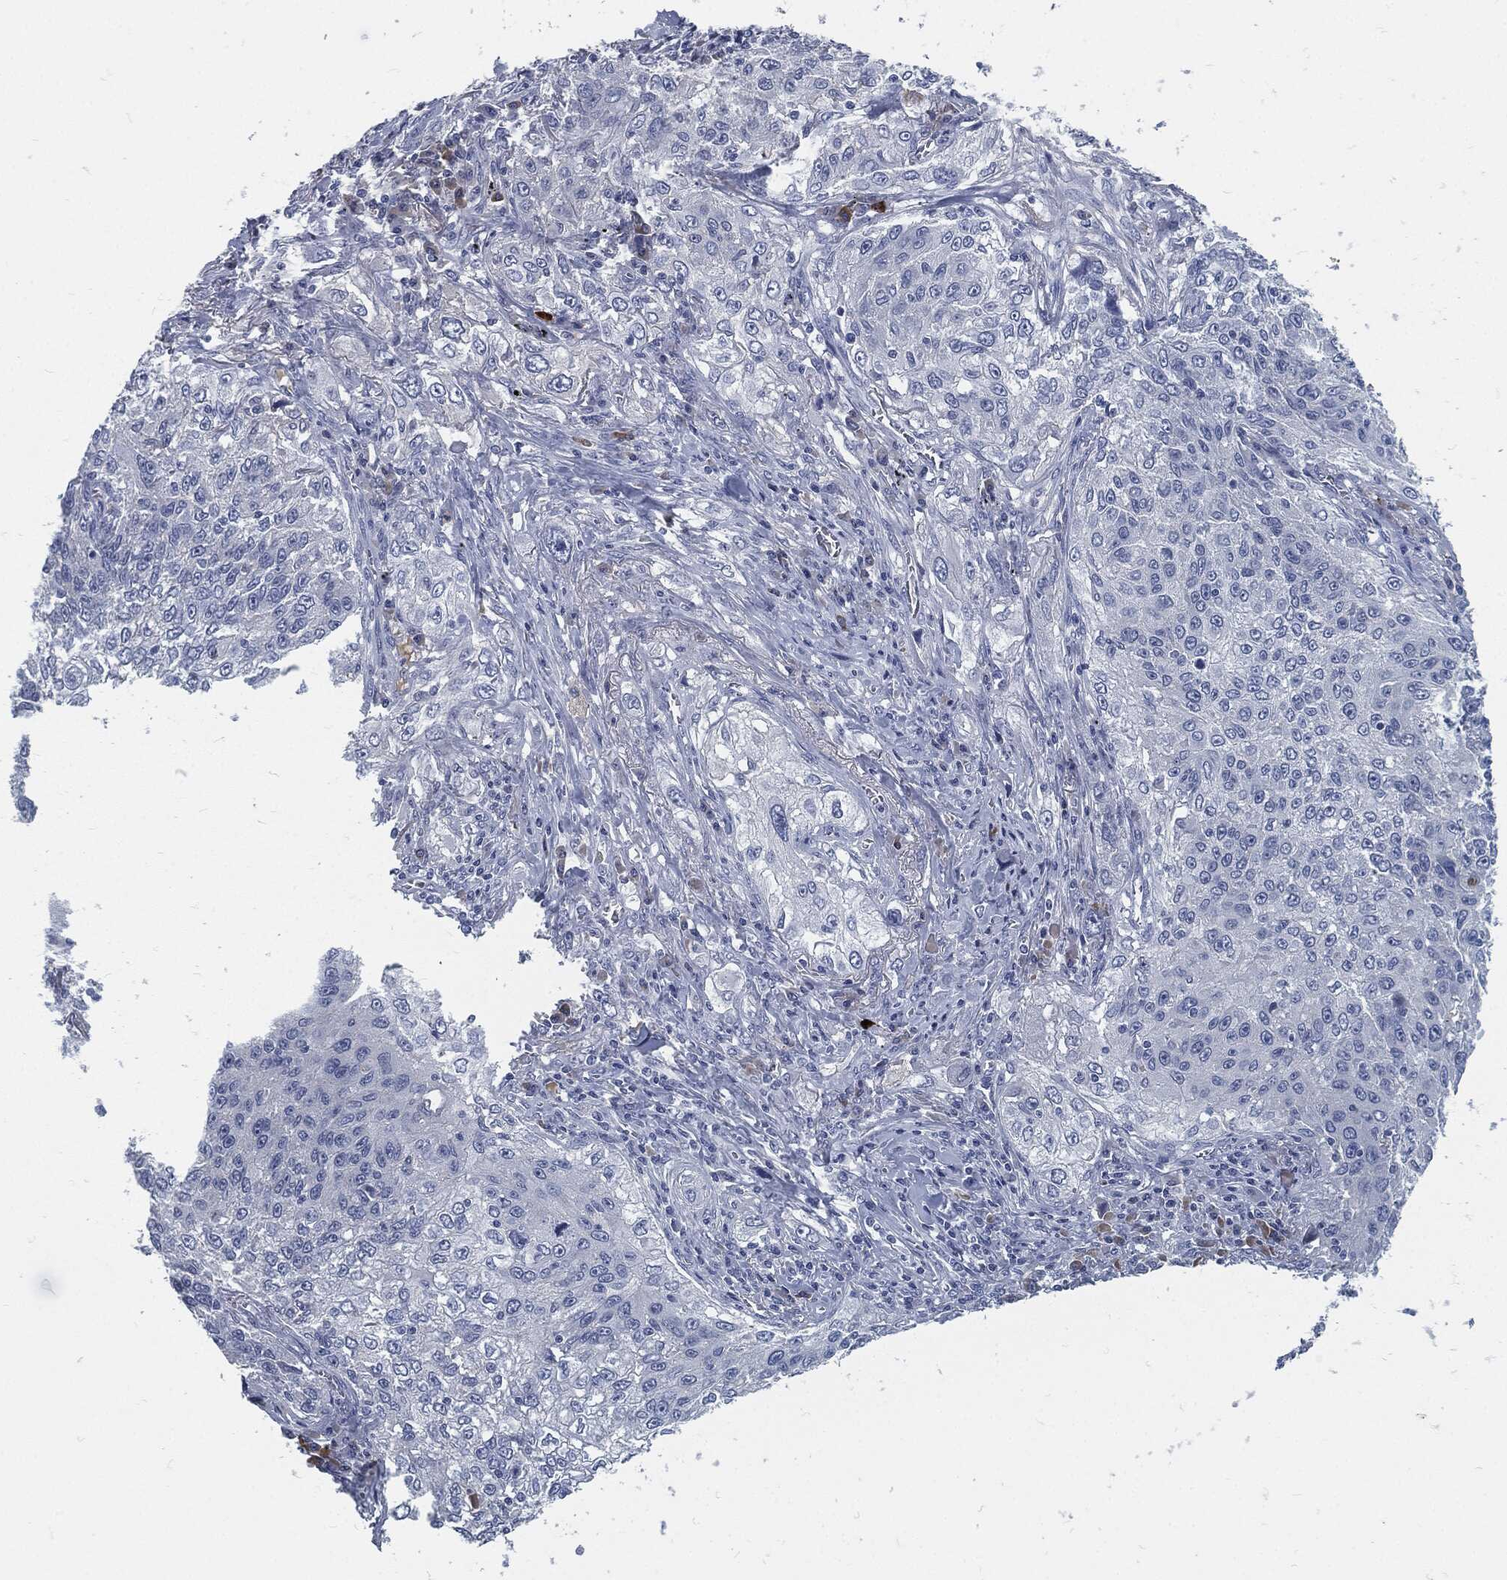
{"staining": {"intensity": "negative", "quantity": "none", "location": "none"}, "tissue": "lung cancer", "cell_type": "Tumor cells", "image_type": "cancer", "snomed": [{"axis": "morphology", "description": "Squamous cell carcinoma, NOS"}, {"axis": "topography", "description": "Lung"}], "caption": "An image of lung cancer (squamous cell carcinoma) stained for a protein reveals no brown staining in tumor cells.", "gene": "MST1", "patient": {"sex": "female", "age": 69}}